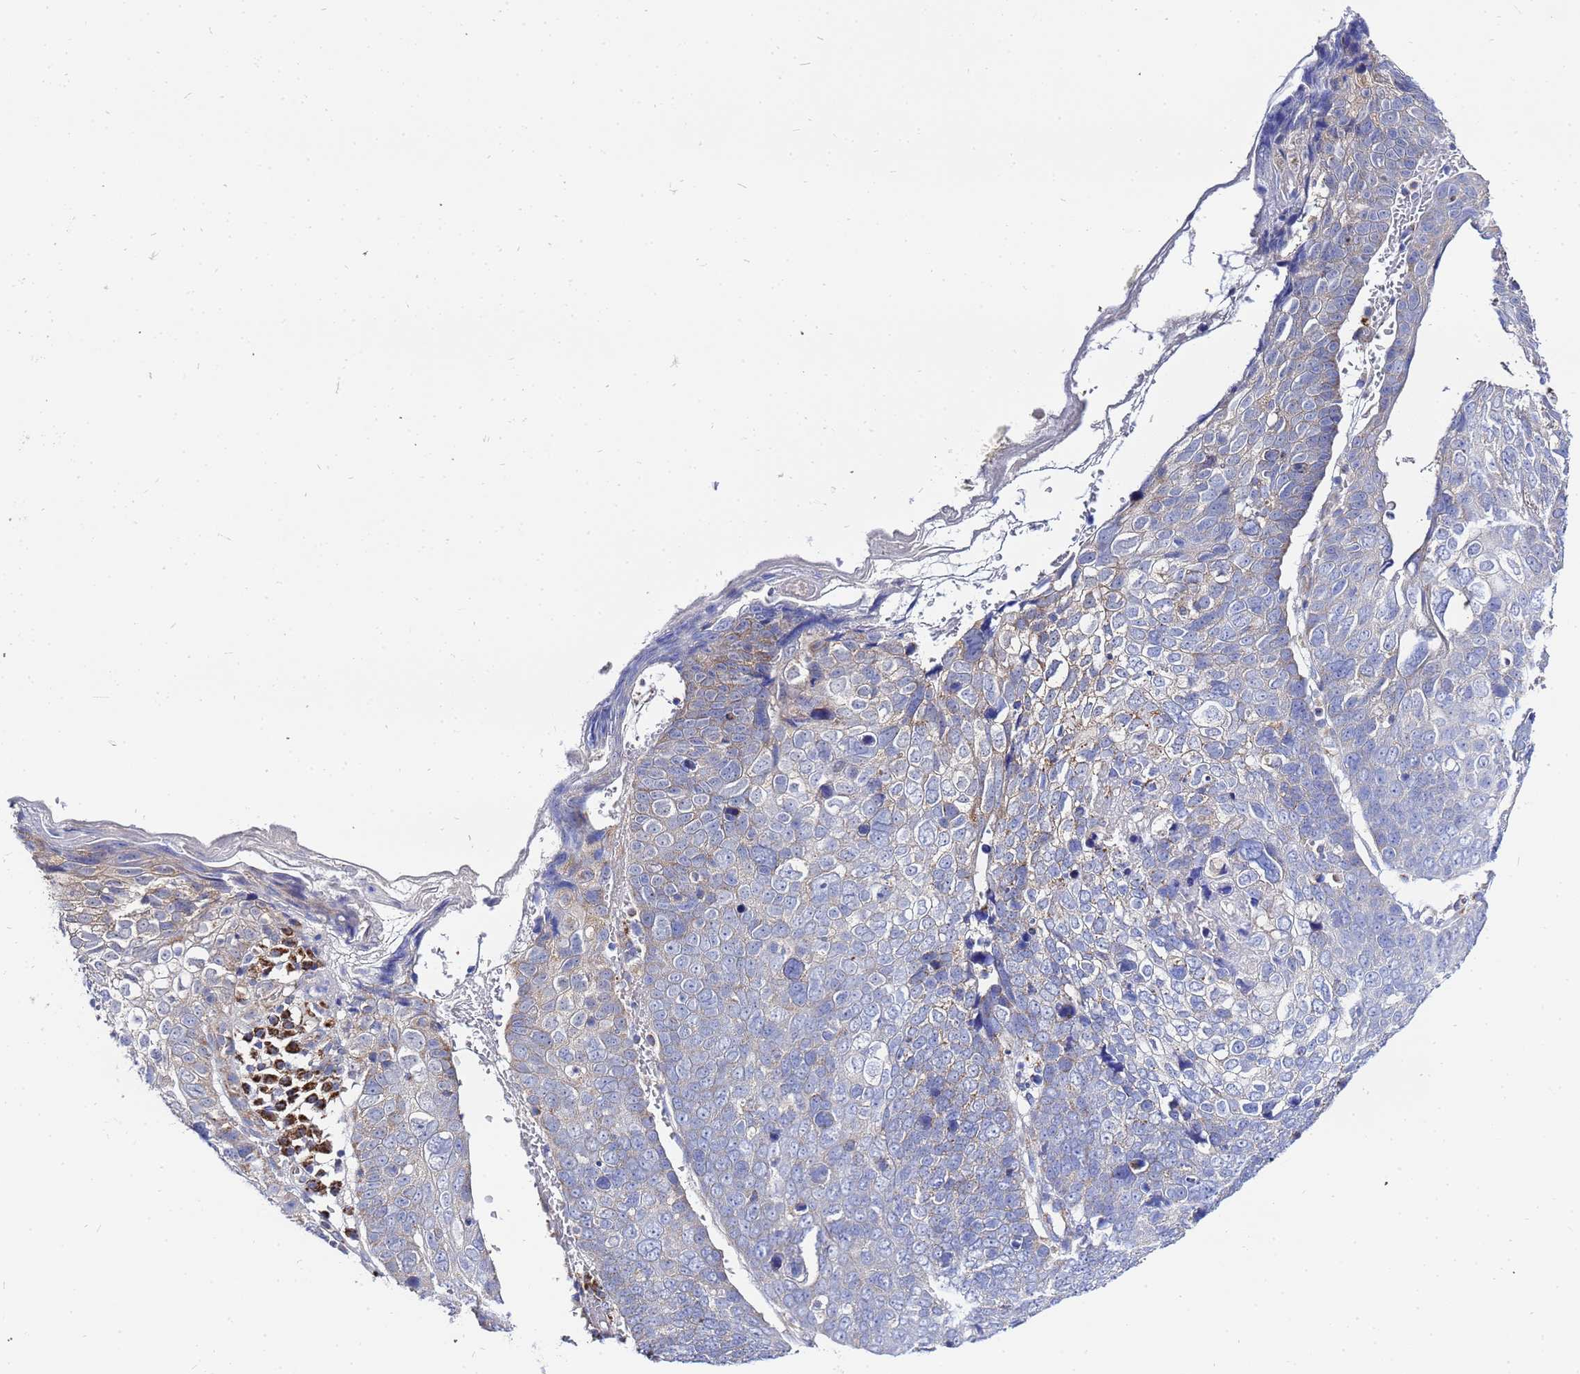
{"staining": {"intensity": "weak", "quantity": "<25%", "location": "cytoplasmic/membranous"}, "tissue": "skin cancer", "cell_type": "Tumor cells", "image_type": "cancer", "snomed": [{"axis": "morphology", "description": "Squamous cell carcinoma, NOS"}, {"axis": "topography", "description": "Skin"}], "caption": "Skin cancer (squamous cell carcinoma) stained for a protein using immunohistochemistry (IHC) exhibits no expression tumor cells.", "gene": "FAHD2A", "patient": {"sex": "male", "age": 71}}